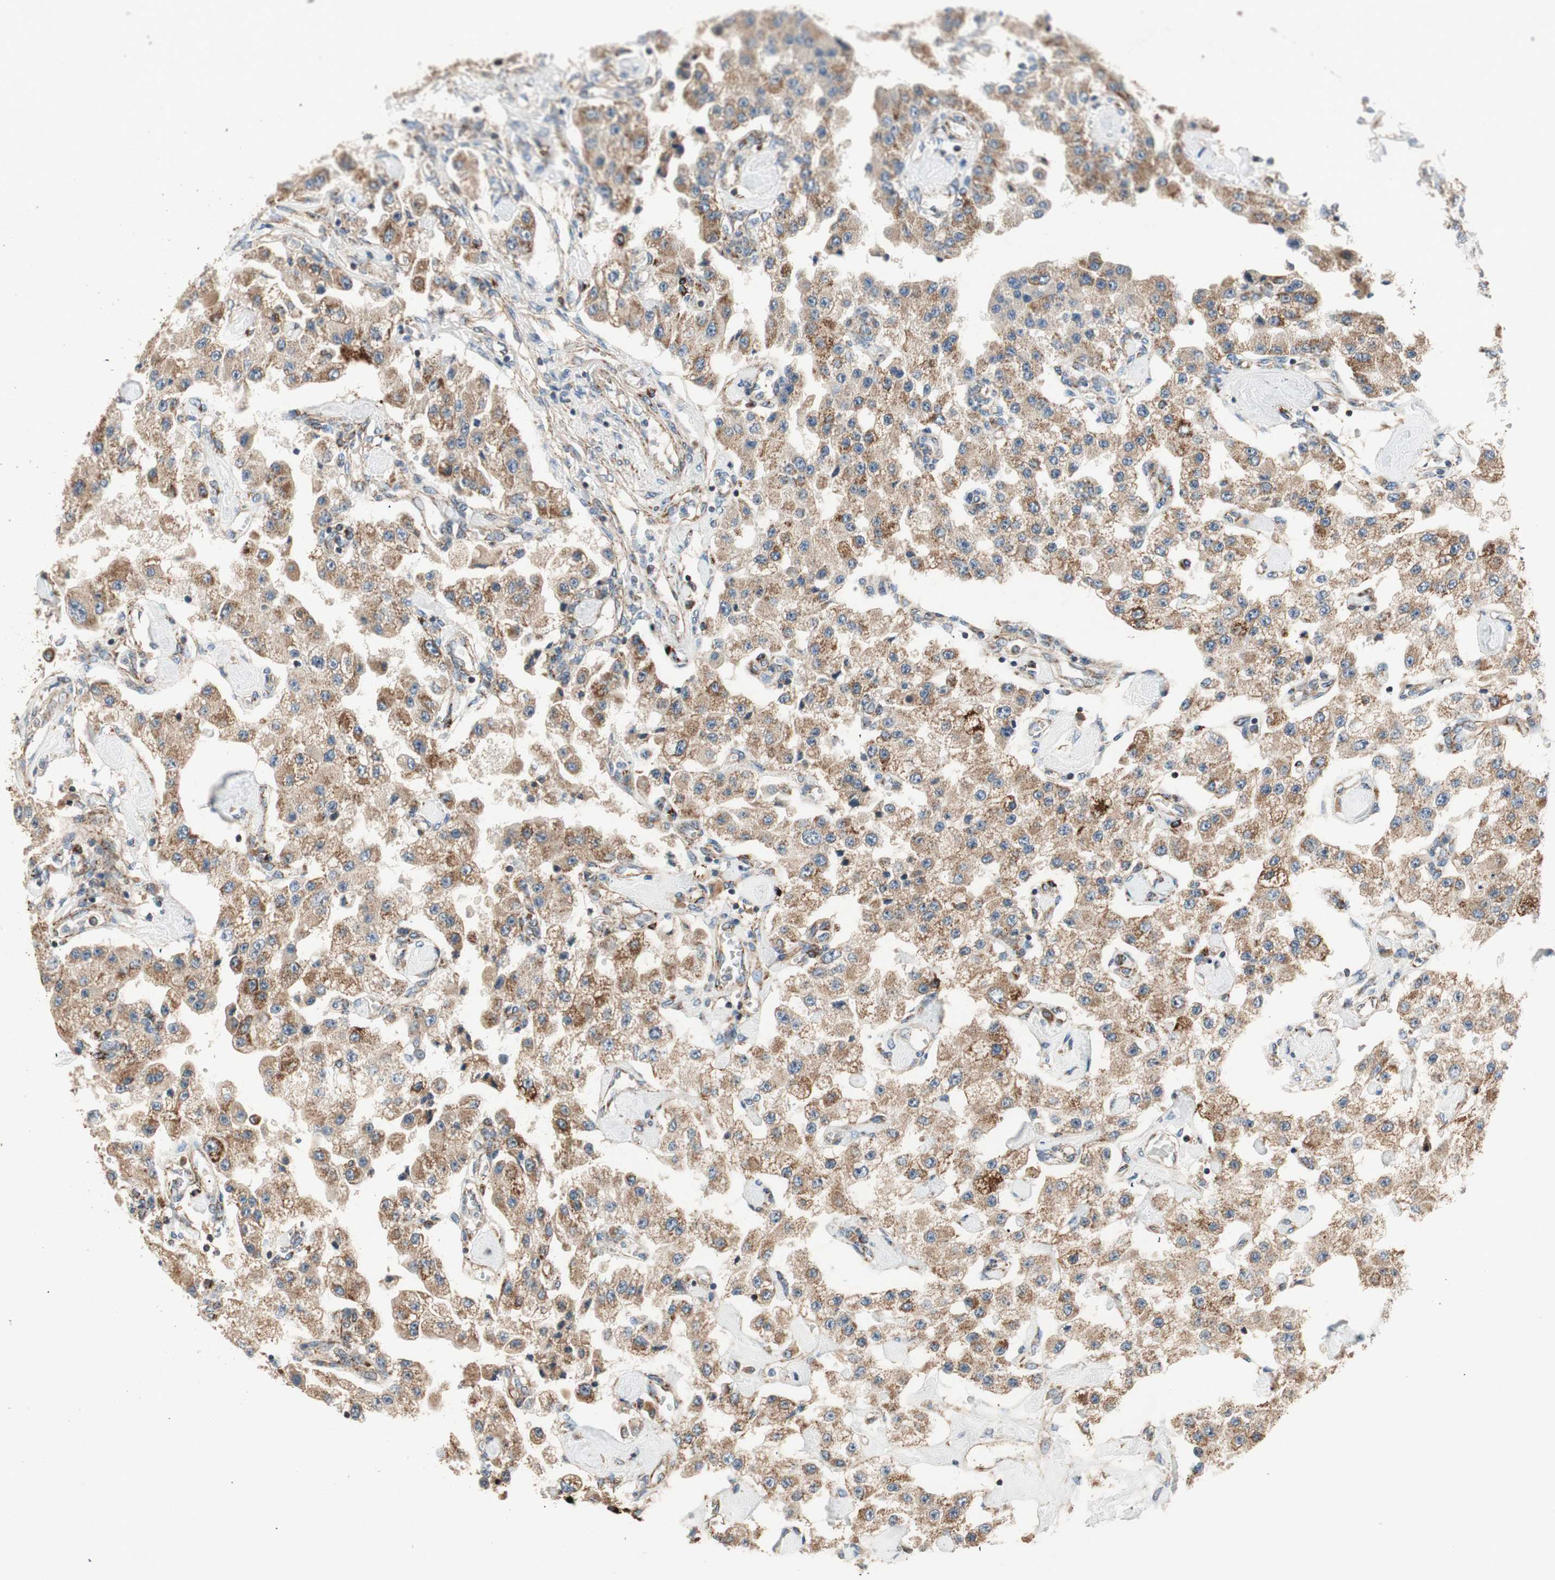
{"staining": {"intensity": "moderate", "quantity": ">75%", "location": "cytoplasmic/membranous"}, "tissue": "carcinoid", "cell_type": "Tumor cells", "image_type": "cancer", "snomed": [{"axis": "morphology", "description": "Carcinoid, malignant, NOS"}, {"axis": "topography", "description": "Pancreas"}], "caption": "Carcinoid (malignant) stained with DAB (3,3'-diaminobenzidine) IHC demonstrates medium levels of moderate cytoplasmic/membranous staining in about >75% of tumor cells.", "gene": "AKAP1", "patient": {"sex": "male", "age": 41}}